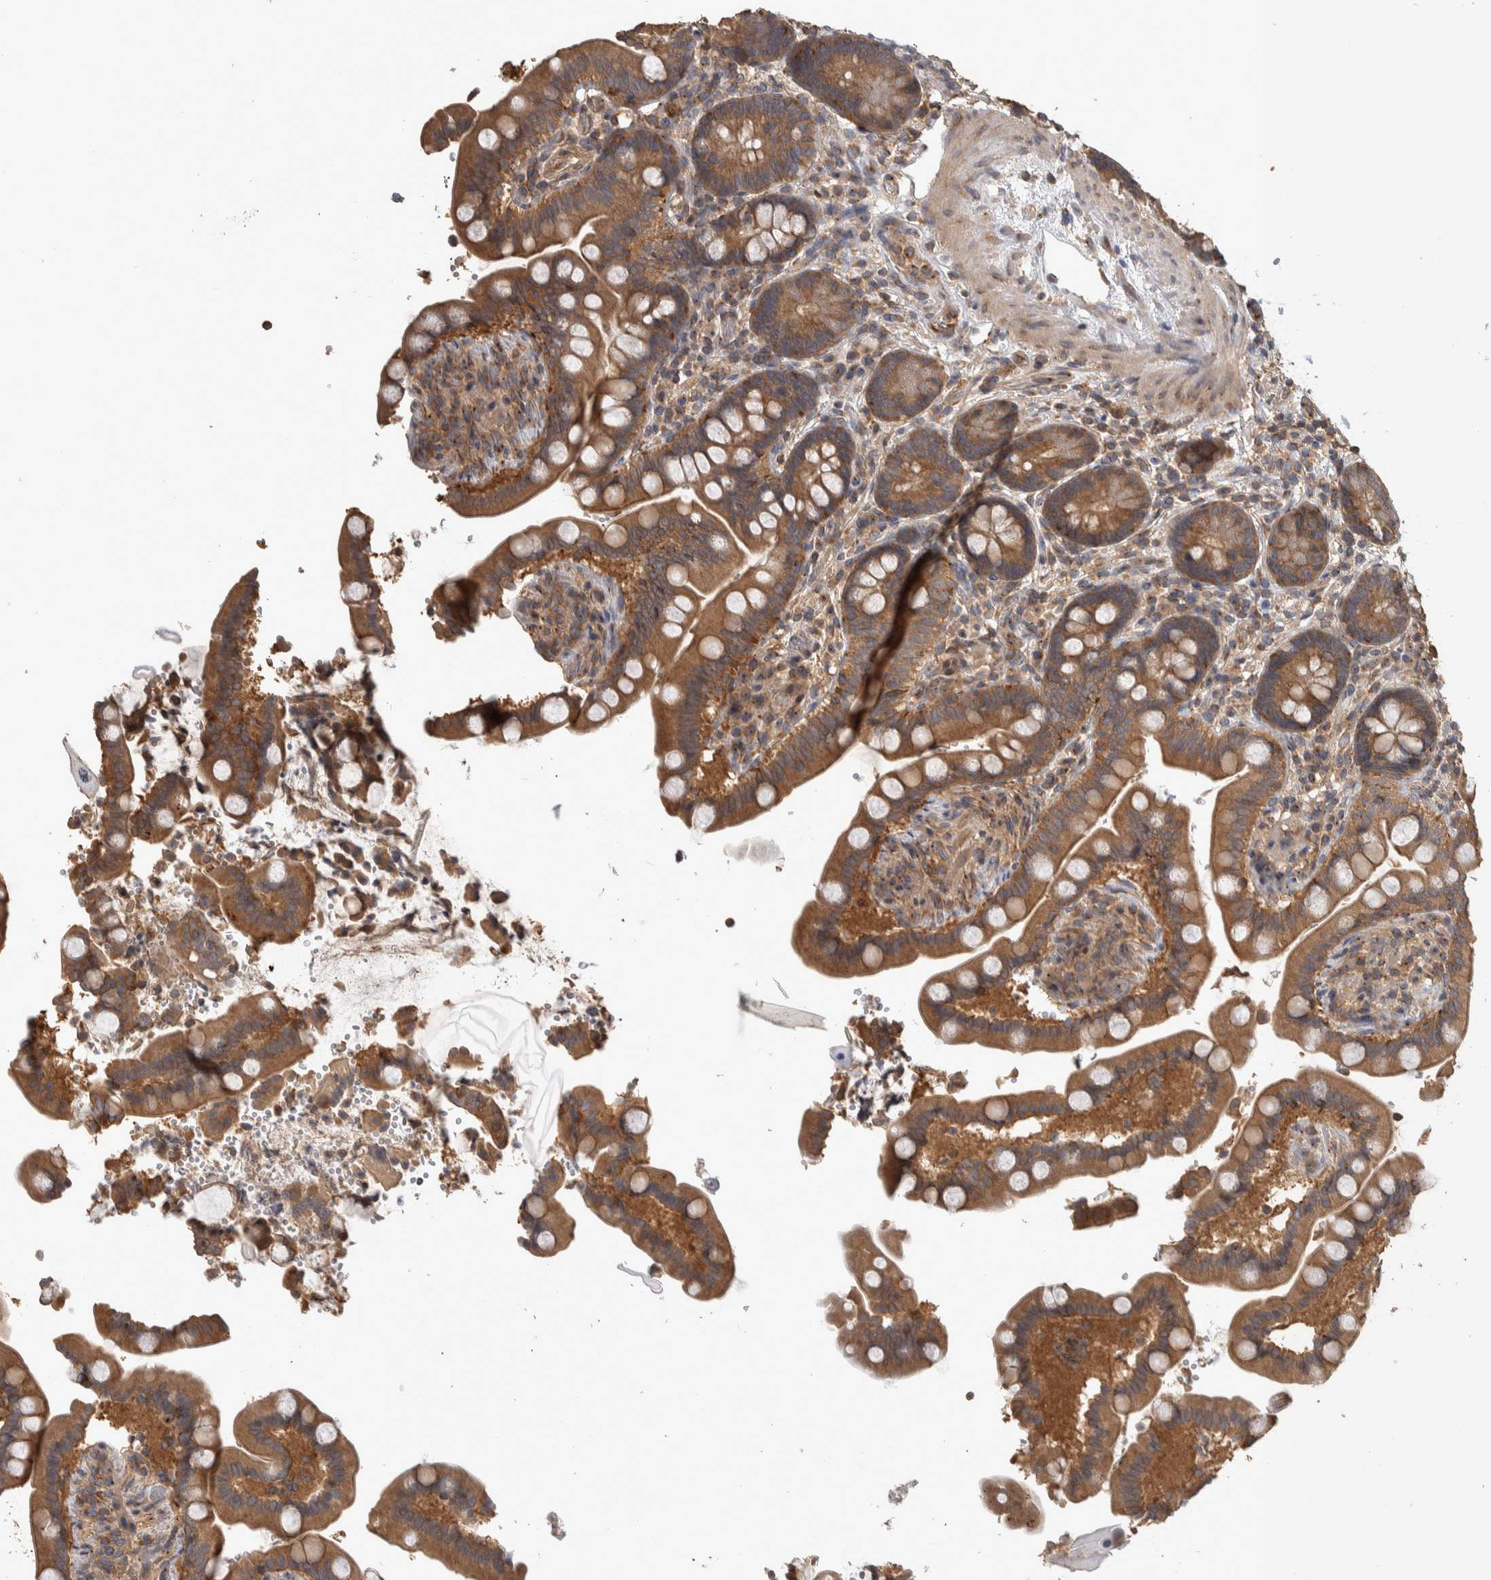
{"staining": {"intensity": "weak", "quantity": ">75%", "location": "cytoplasmic/membranous"}, "tissue": "colon", "cell_type": "Endothelial cells", "image_type": "normal", "snomed": [{"axis": "morphology", "description": "Normal tissue, NOS"}, {"axis": "topography", "description": "Smooth muscle"}, {"axis": "topography", "description": "Colon"}], "caption": "About >75% of endothelial cells in unremarkable colon reveal weak cytoplasmic/membranous protein staining as visualized by brown immunohistochemical staining.", "gene": "IFRD1", "patient": {"sex": "male", "age": 73}}